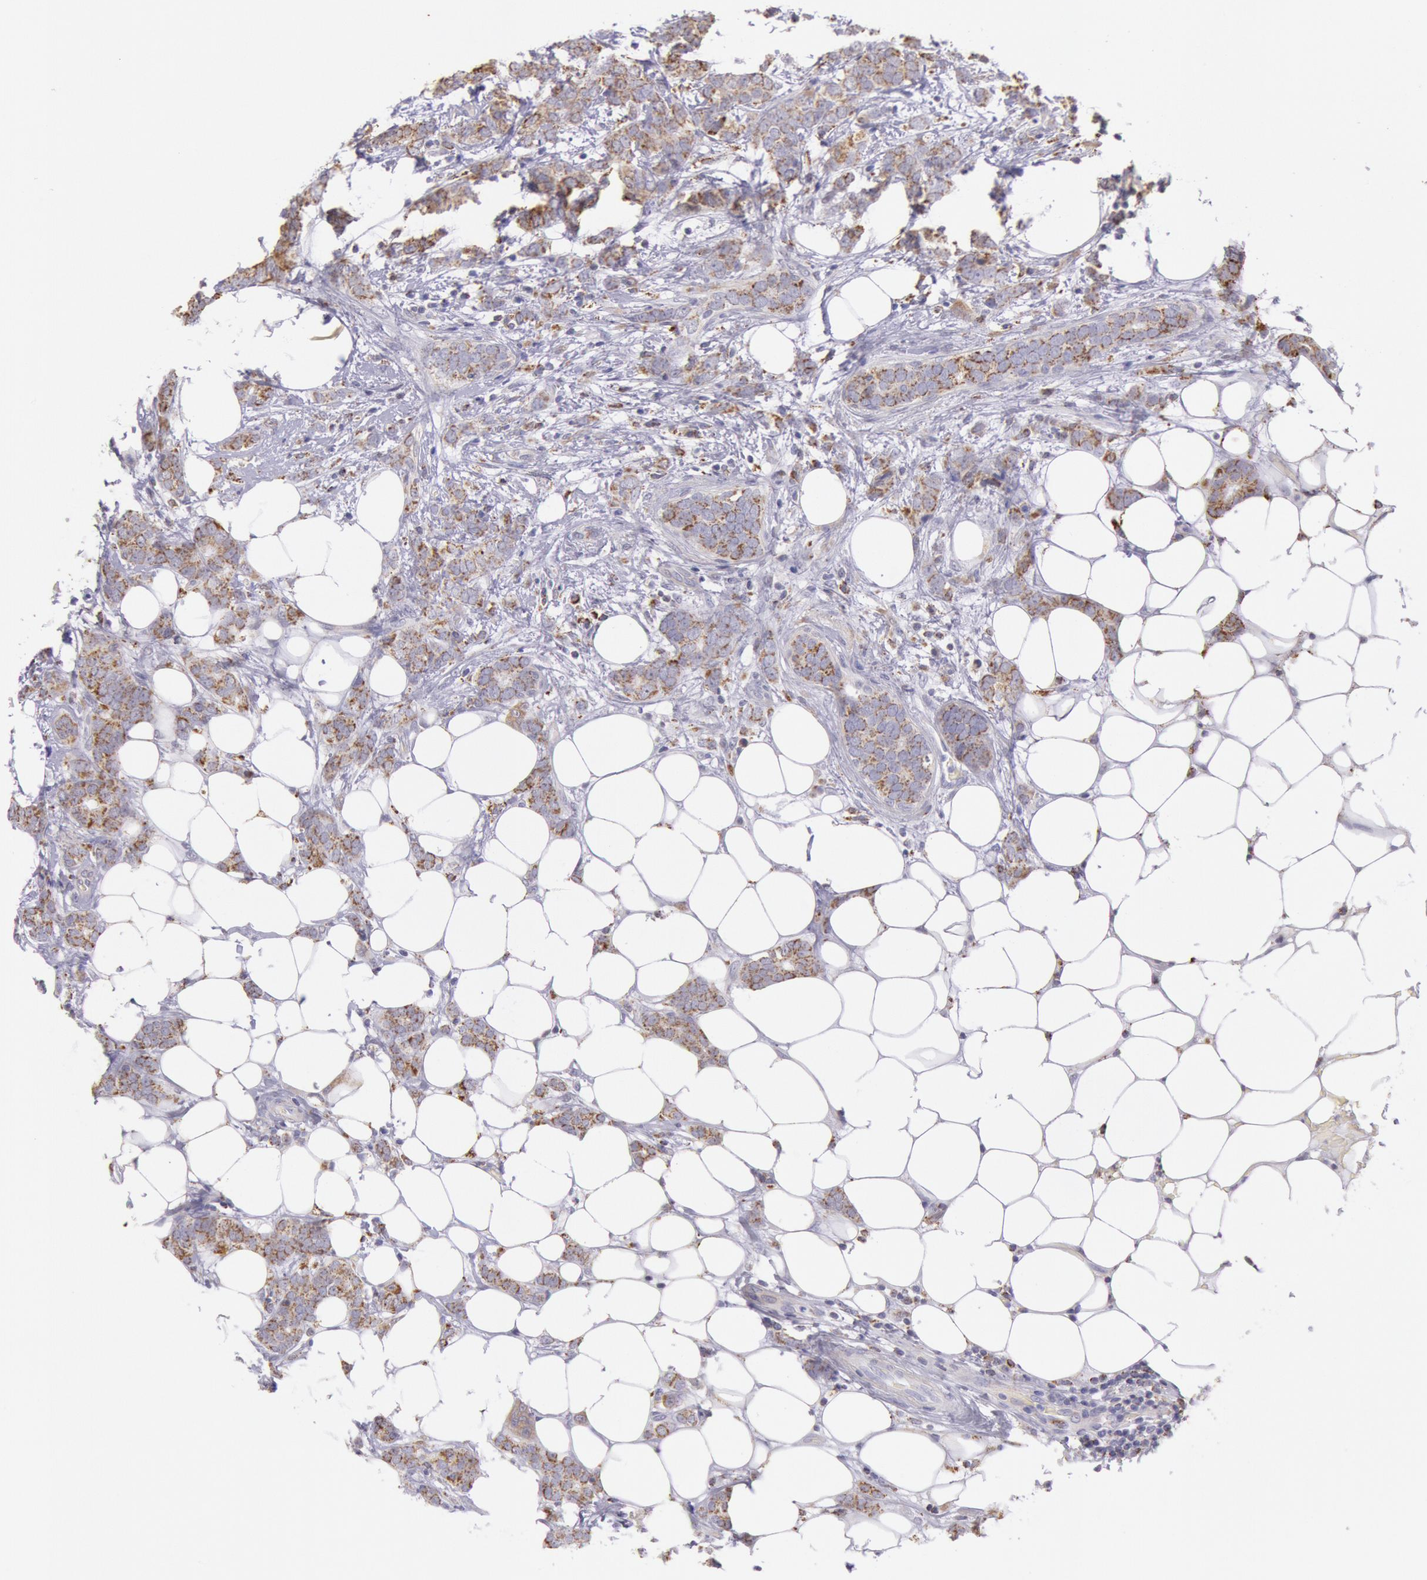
{"staining": {"intensity": "moderate", "quantity": ">75%", "location": "cytoplasmic/membranous"}, "tissue": "breast cancer", "cell_type": "Tumor cells", "image_type": "cancer", "snomed": [{"axis": "morphology", "description": "Duct carcinoma"}, {"axis": "topography", "description": "Breast"}], "caption": "Tumor cells exhibit moderate cytoplasmic/membranous expression in about >75% of cells in breast invasive ductal carcinoma.", "gene": "FRMD6", "patient": {"sex": "female", "age": 53}}